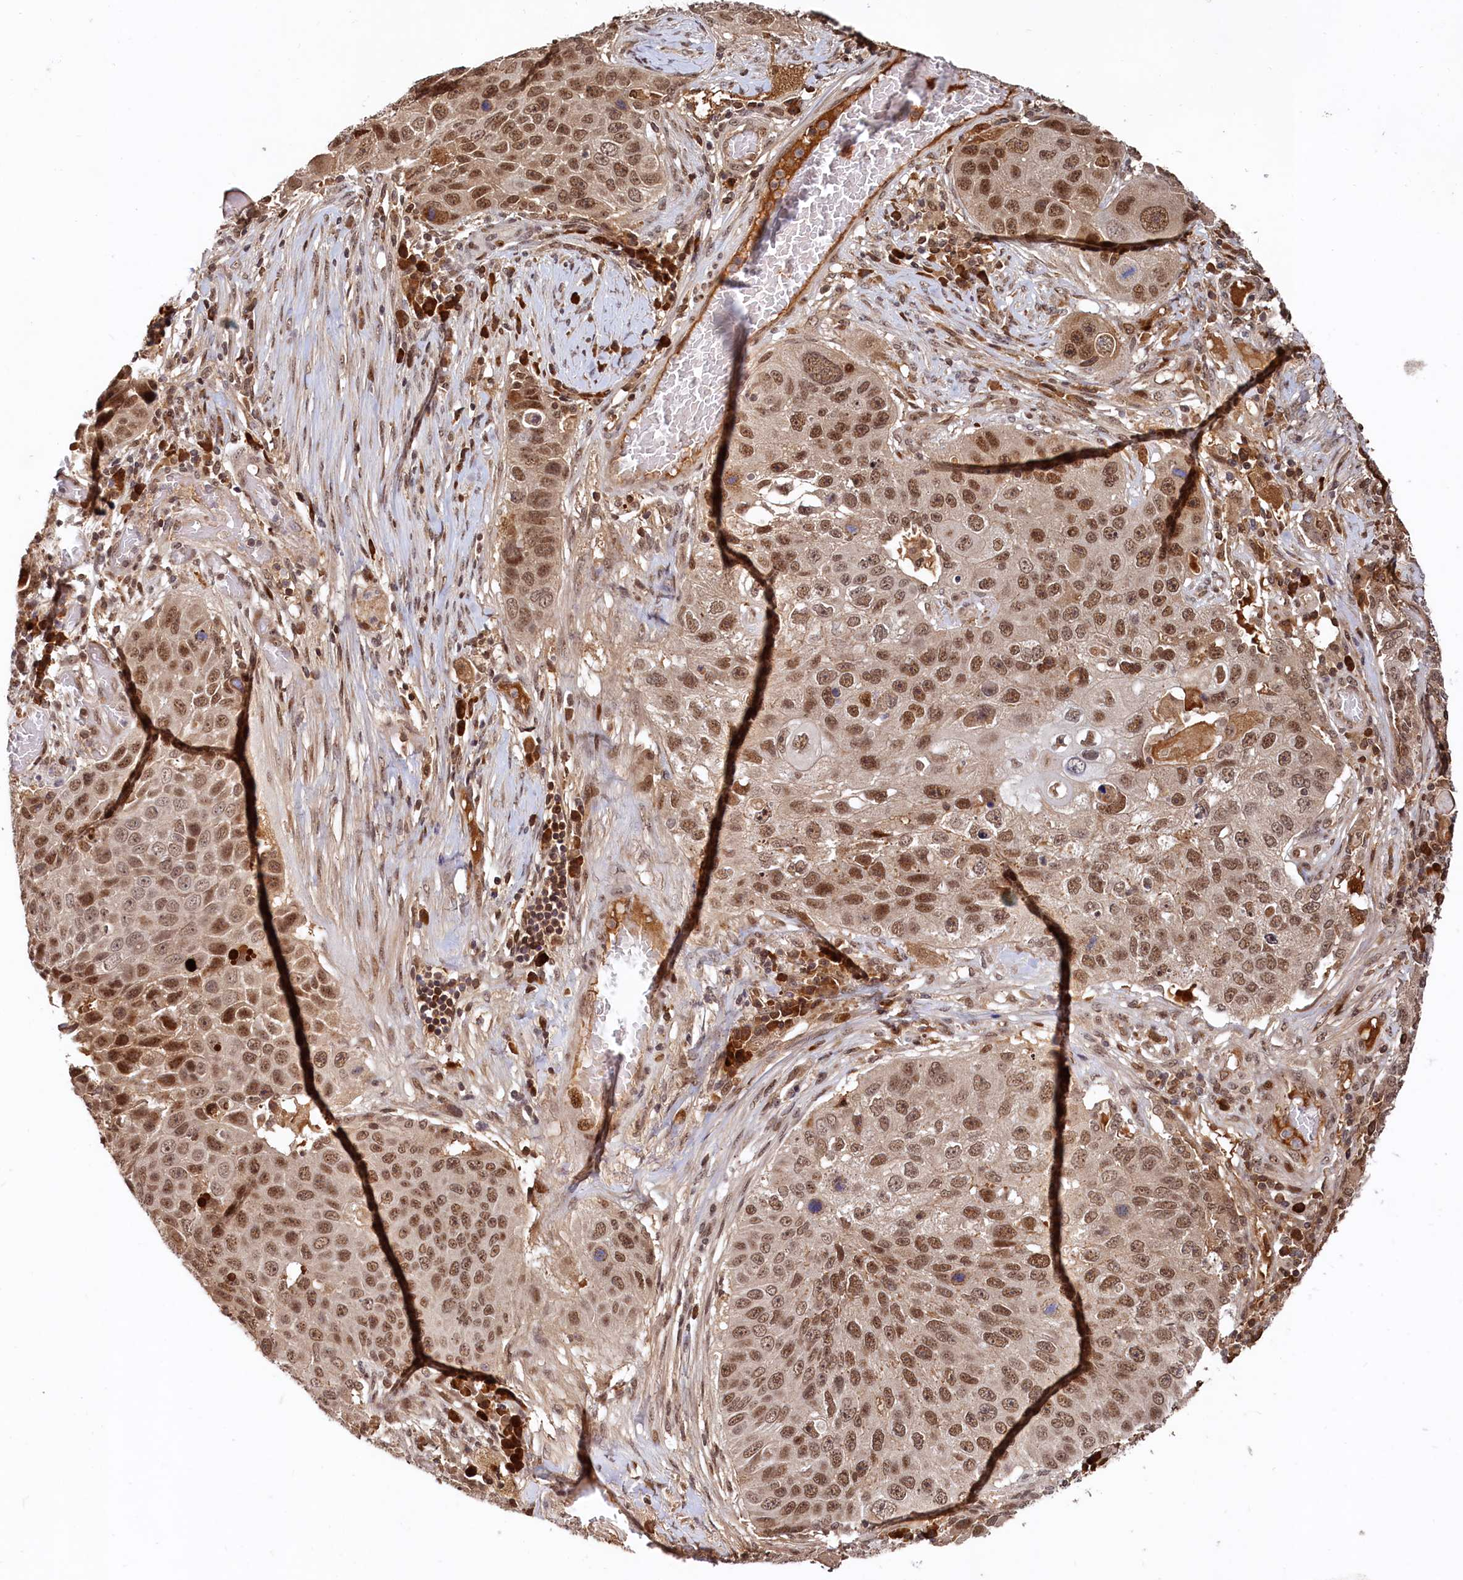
{"staining": {"intensity": "moderate", "quantity": ">75%", "location": "nuclear"}, "tissue": "lung cancer", "cell_type": "Tumor cells", "image_type": "cancer", "snomed": [{"axis": "morphology", "description": "Squamous cell carcinoma, NOS"}, {"axis": "topography", "description": "Lung"}], "caption": "Immunohistochemical staining of human squamous cell carcinoma (lung) demonstrates medium levels of moderate nuclear expression in about >75% of tumor cells.", "gene": "TRAPPC4", "patient": {"sex": "male", "age": 61}}